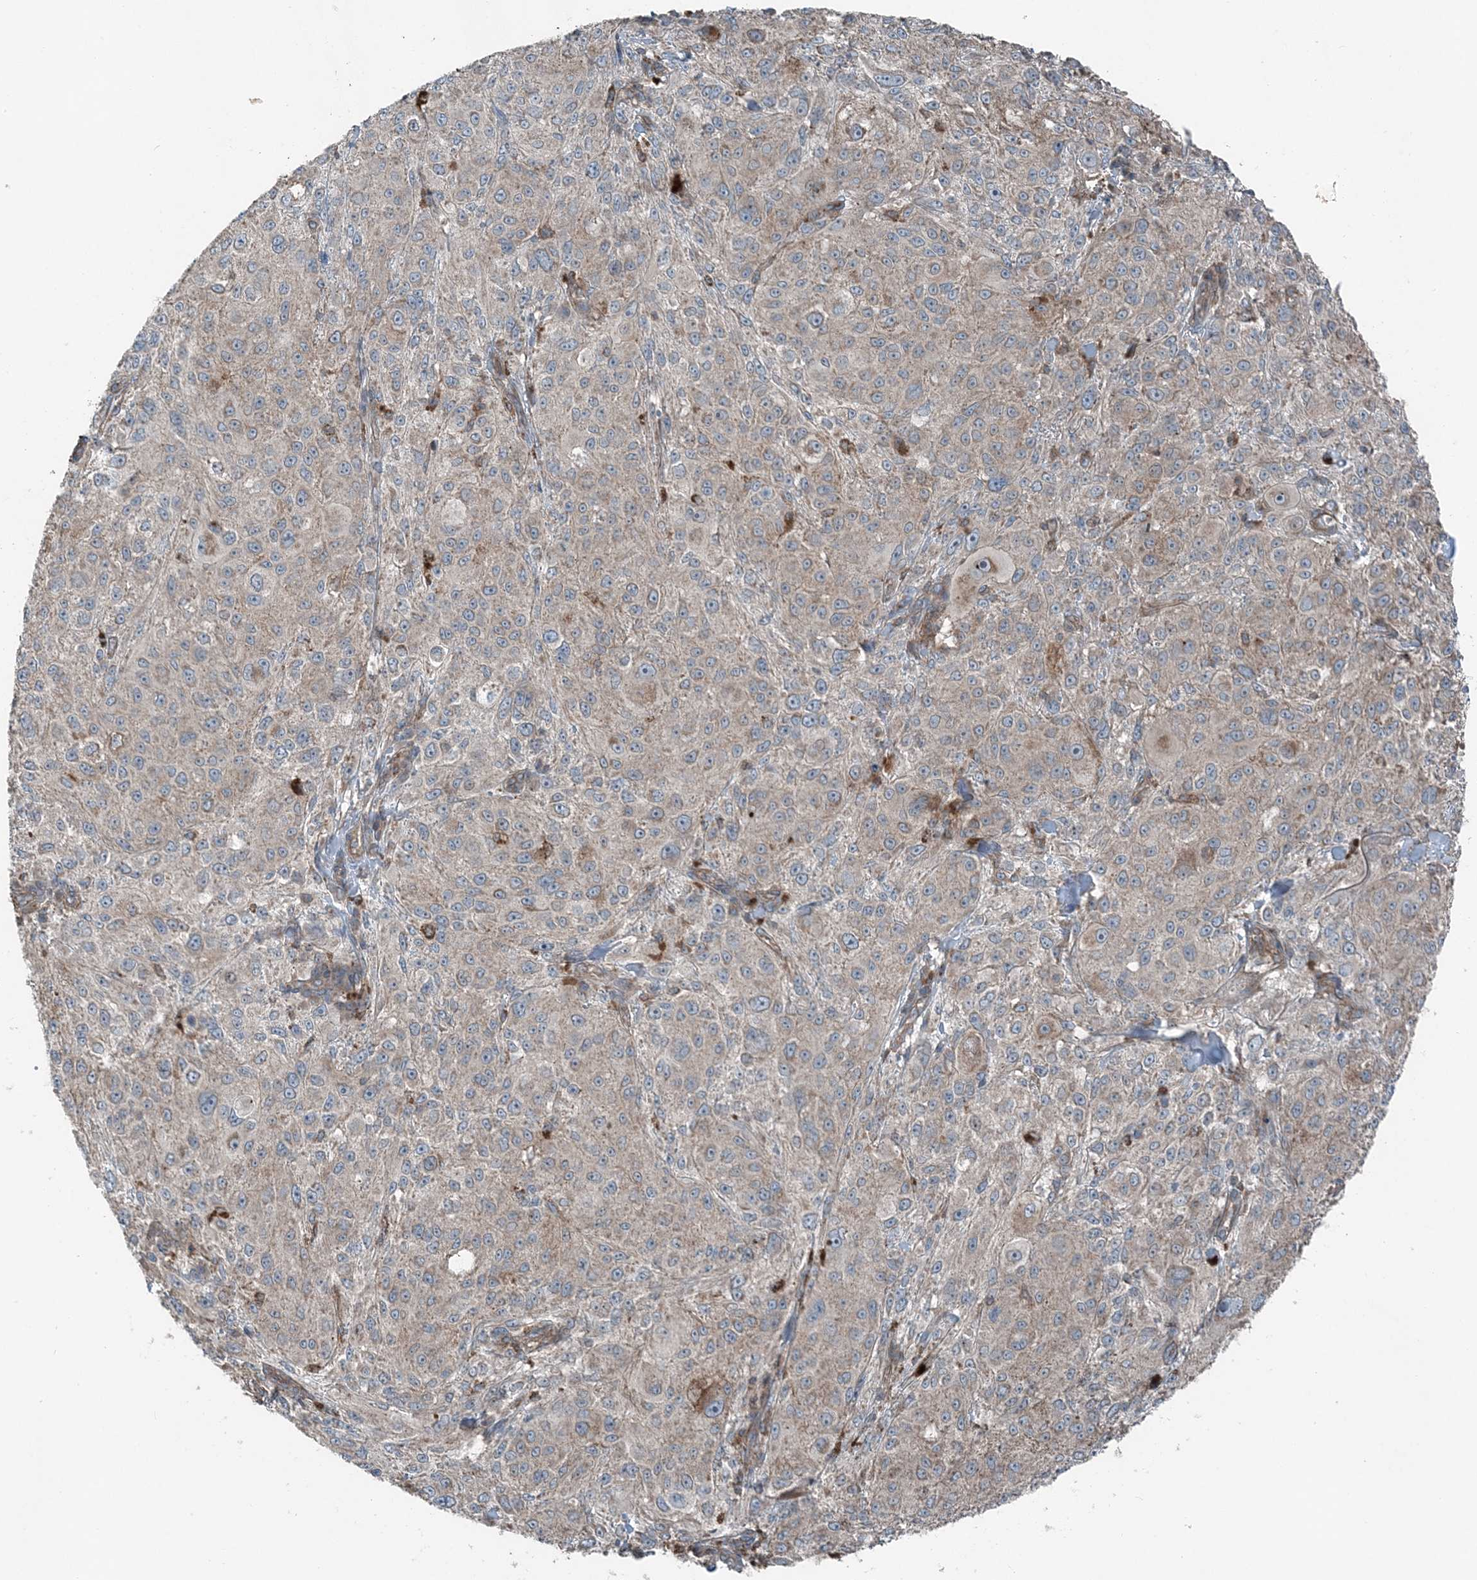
{"staining": {"intensity": "negative", "quantity": "none", "location": "none"}, "tissue": "melanoma", "cell_type": "Tumor cells", "image_type": "cancer", "snomed": [{"axis": "morphology", "description": "Necrosis, NOS"}, {"axis": "morphology", "description": "Malignant melanoma, NOS"}, {"axis": "topography", "description": "Skin"}], "caption": "Tumor cells show no significant positivity in malignant melanoma.", "gene": "KY", "patient": {"sex": "female", "age": 87}}